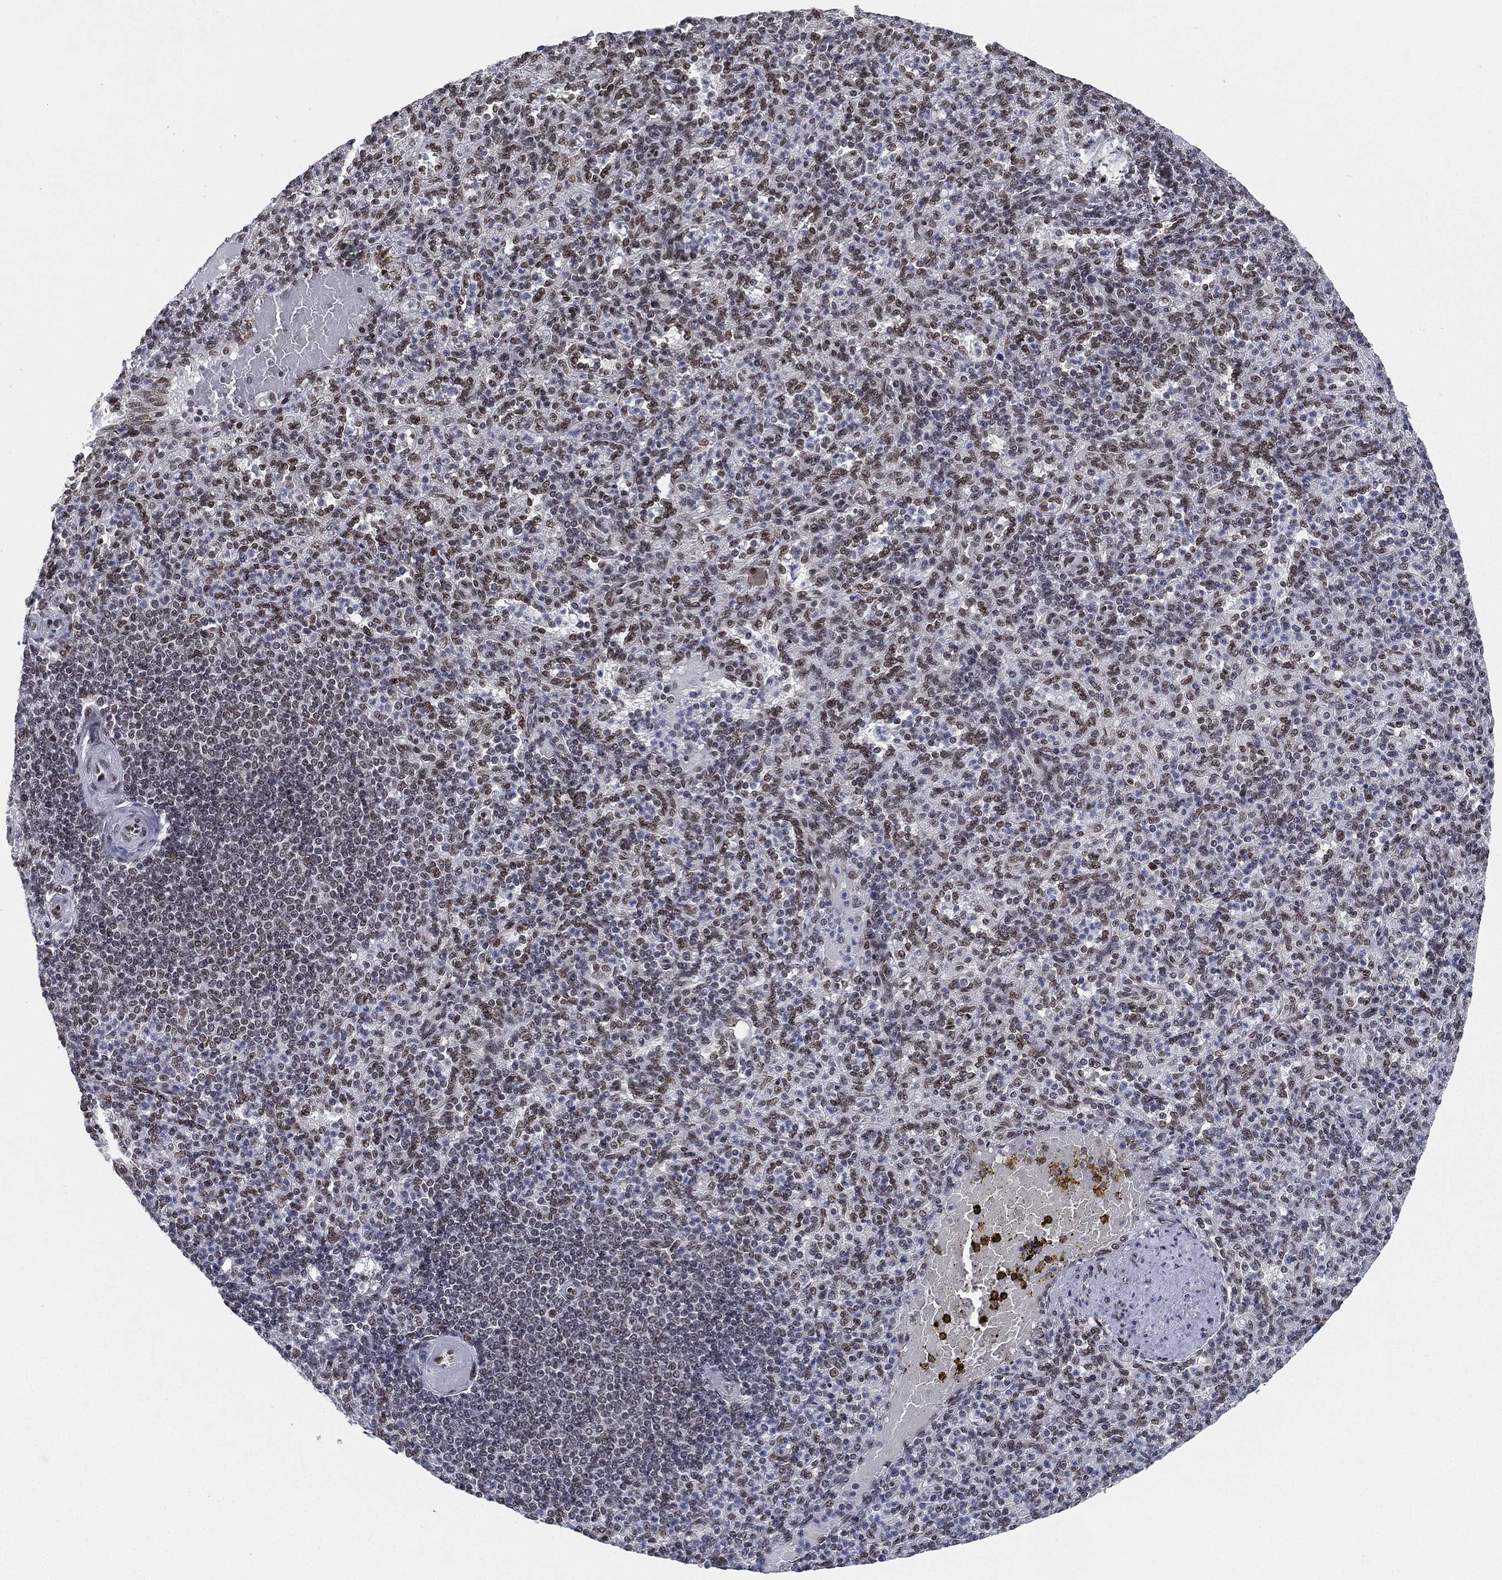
{"staining": {"intensity": "moderate", "quantity": "<25%", "location": "nuclear"}, "tissue": "spleen", "cell_type": "Cells in red pulp", "image_type": "normal", "snomed": [{"axis": "morphology", "description": "Normal tissue, NOS"}, {"axis": "topography", "description": "Spleen"}], "caption": "An image of human spleen stained for a protein demonstrates moderate nuclear brown staining in cells in red pulp. Using DAB (3,3'-diaminobenzidine) (brown) and hematoxylin (blue) stains, captured at high magnification using brightfield microscopy.", "gene": "FUBP3", "patient": {"sex": "female", "age": 74}}